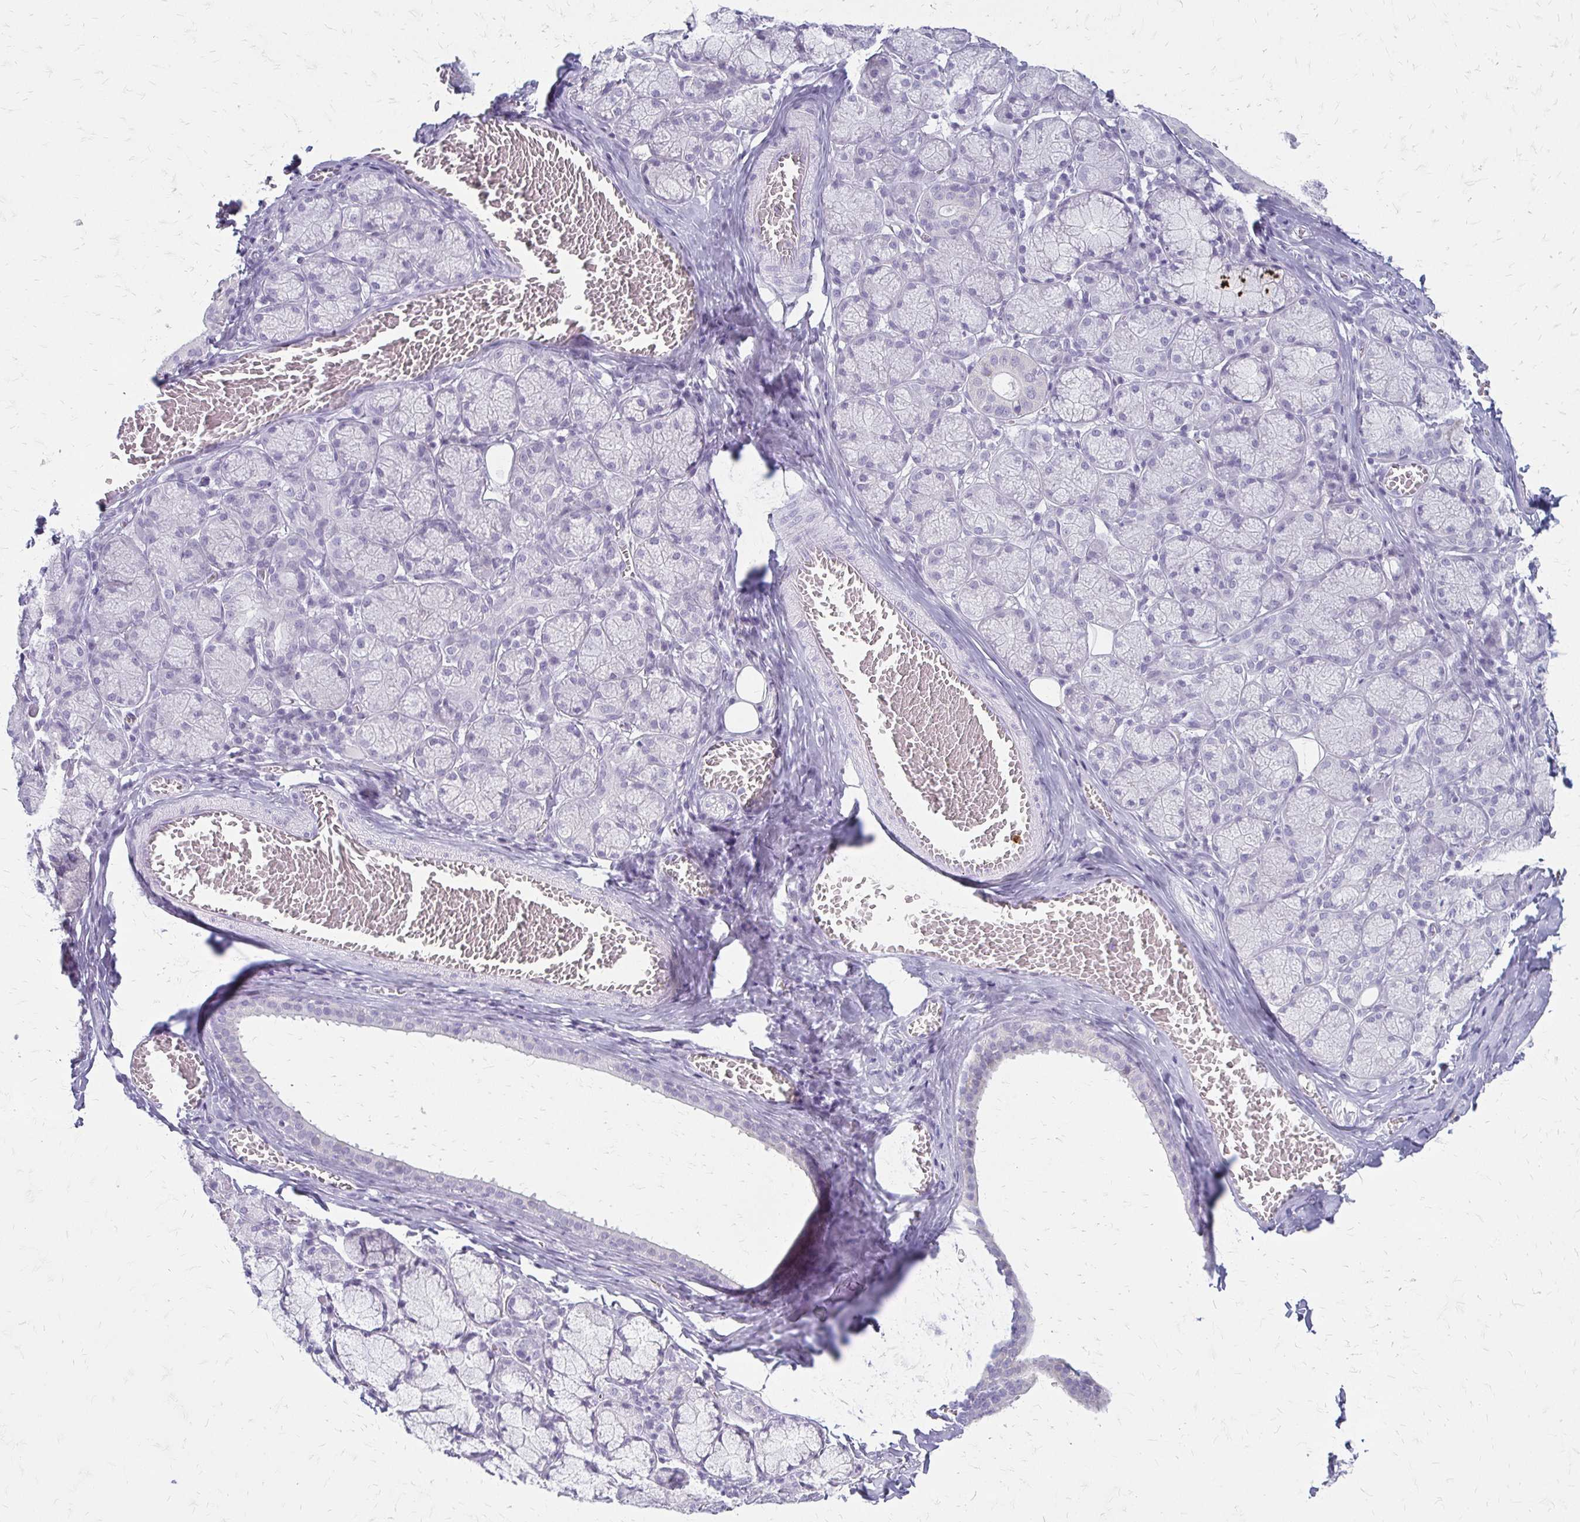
{"staining": {"intensity": "negative", "quantity": "none", "location": "none"}, "tissue": "salivary gland", "cell_type": "Glandular cells", "image_type": "normal", "snomed": [{"axis": "morphology", "description": "Normal tissue, NOS"}, {"axis": "topography", "description": "Salivary gland"}], "caption": "Normal salivary gland was stained to show a protein in brown. There is no significant positivity in glandular cells. (IHC, brightfield microscopy, high magnification).", "gene": "ACP5", "patient": {"sex": "female", "age": 24}}